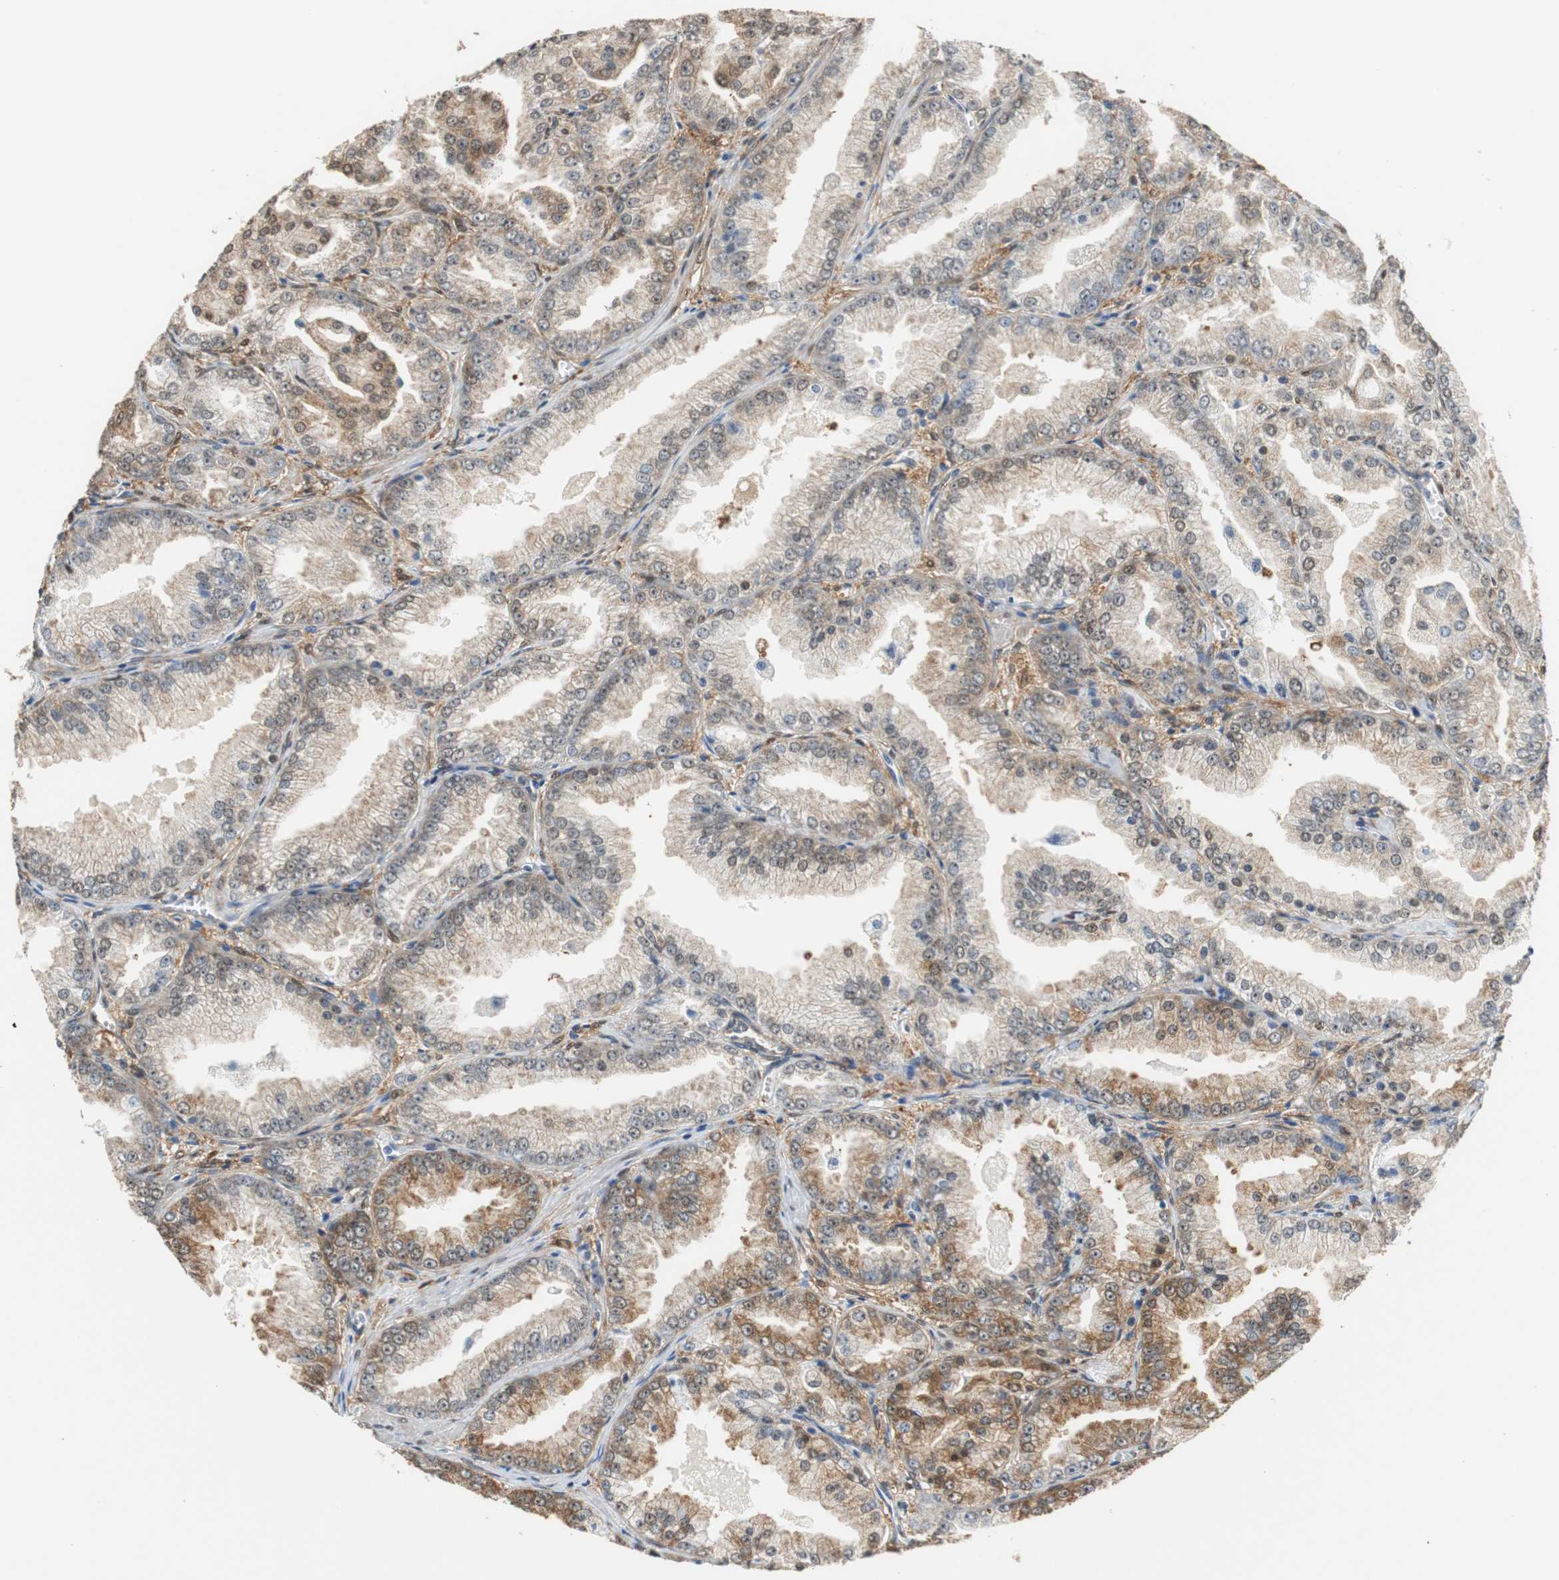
{"staining": {"intensity": "moderate", "quantity": ">75%", "location": "cytoplasmic/membranous,nuclear"}, "tissue": "prostate cancer", "cell_type": "Tumor cells", "image_type": "cancer", "snomed": [{"axis": "morphology", "description": "Adenocarcinoma, High grade"}, {"axis": "topography", "description": "Prostate"}], "caption": "Tumor cells reveal medium levels of moderate cytoplasmic/membranous and nuclear positivity in about >75% of cells in prostate cancer.", "gene": "UBQLN2", "patient": {"sex": "male", "age": 61}}